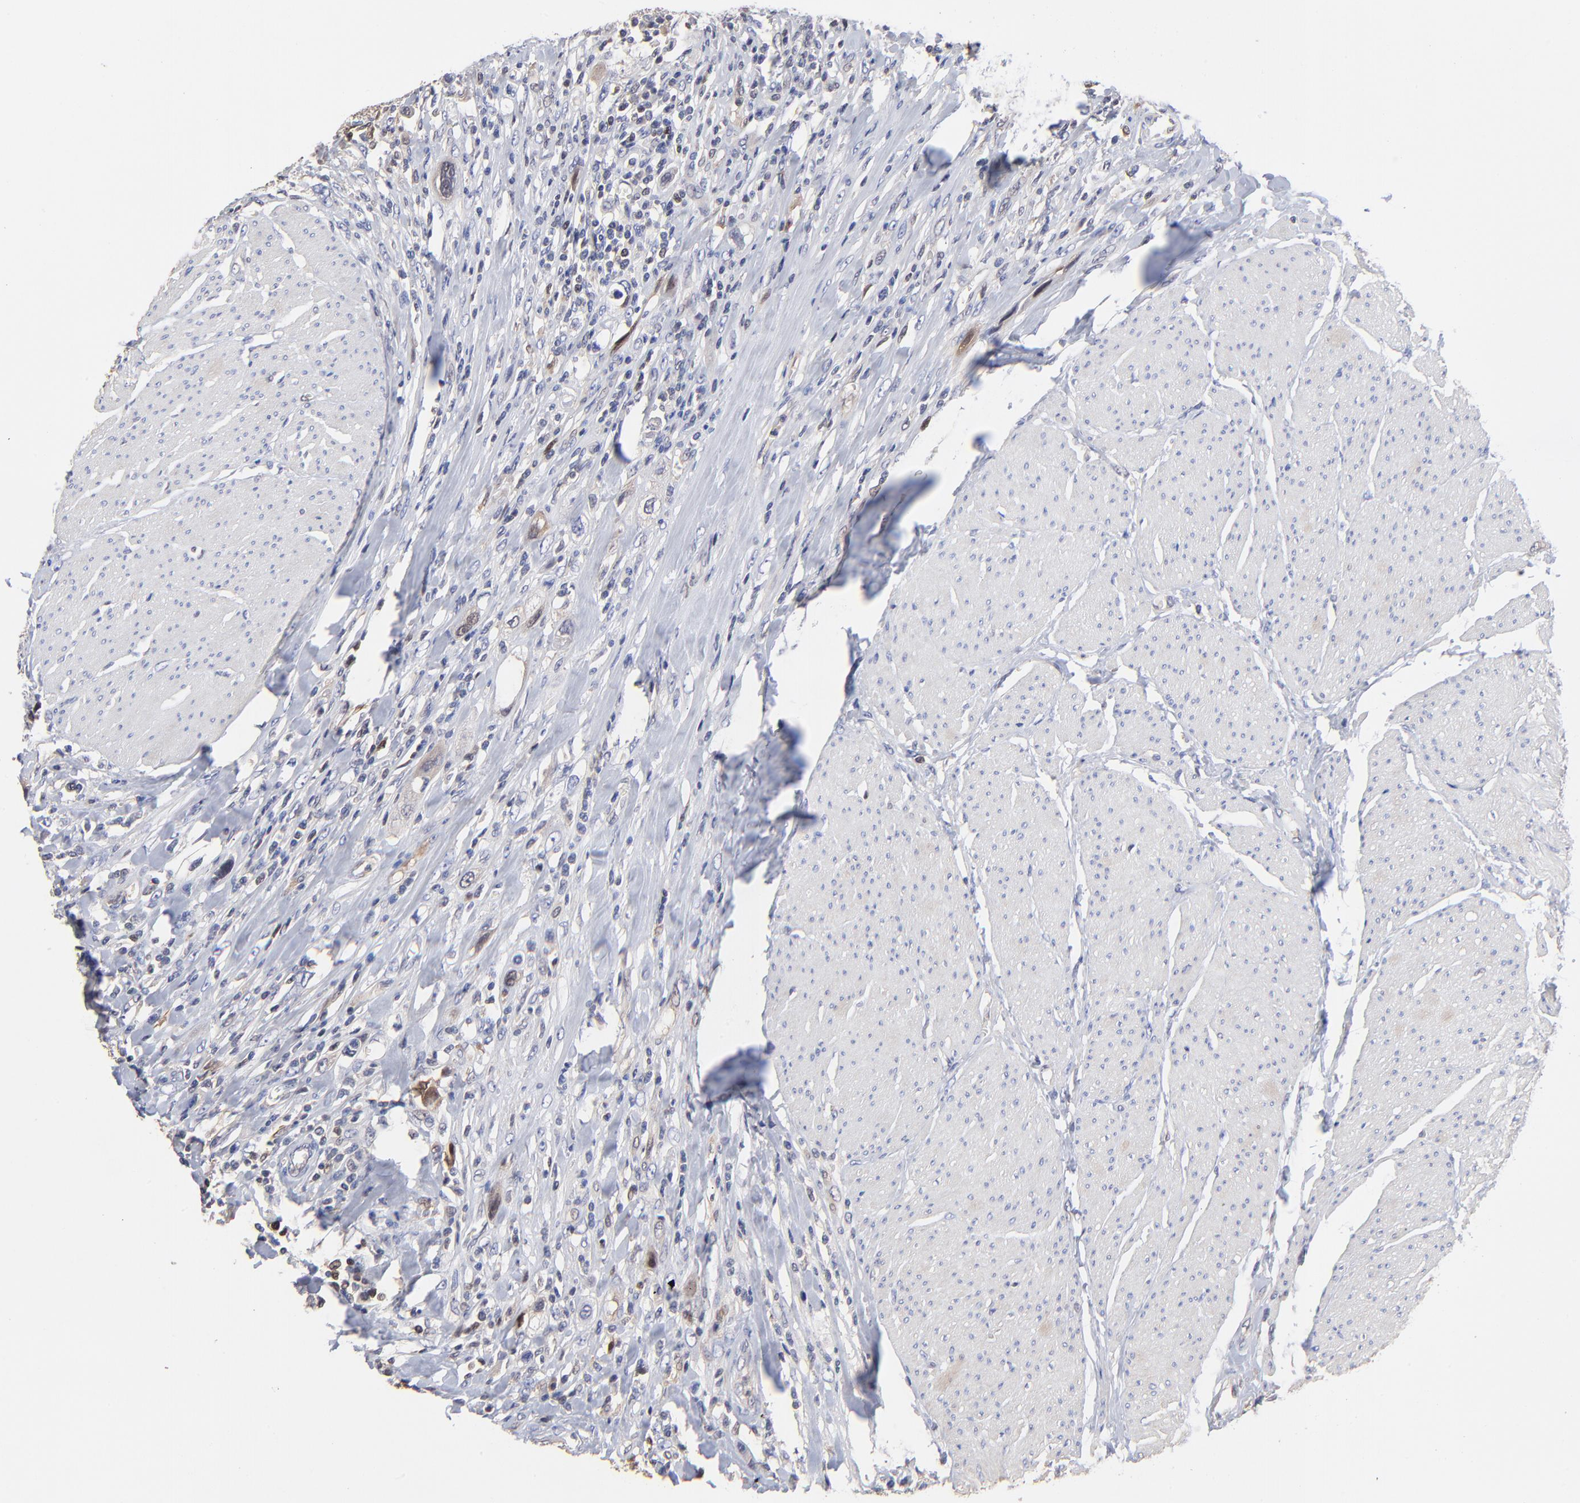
{"staining": {"intensity": "moderate", "quantity": "25%-75%", "location": "cytoplasmic/membranous,nuclear"}, "tissue": "urothelial cancer", "cell_type": "Tumor cells", "image_type": "cancer", "snomed": [{"axis": "morphology", "description": "Urothelial carcinoma, High grade"}, {"axis": "topography", "description": "Urinary bladder"}], "caption": "Urothelial cancer stained with DAB immunohistochemistry shows medium levels of moderate cytoplasmic/membranous and nuclear staining in about 25%-75% of tumor cells.", "gene": "DCTPP1", "patient": {"sex": "male", "age": 50}}